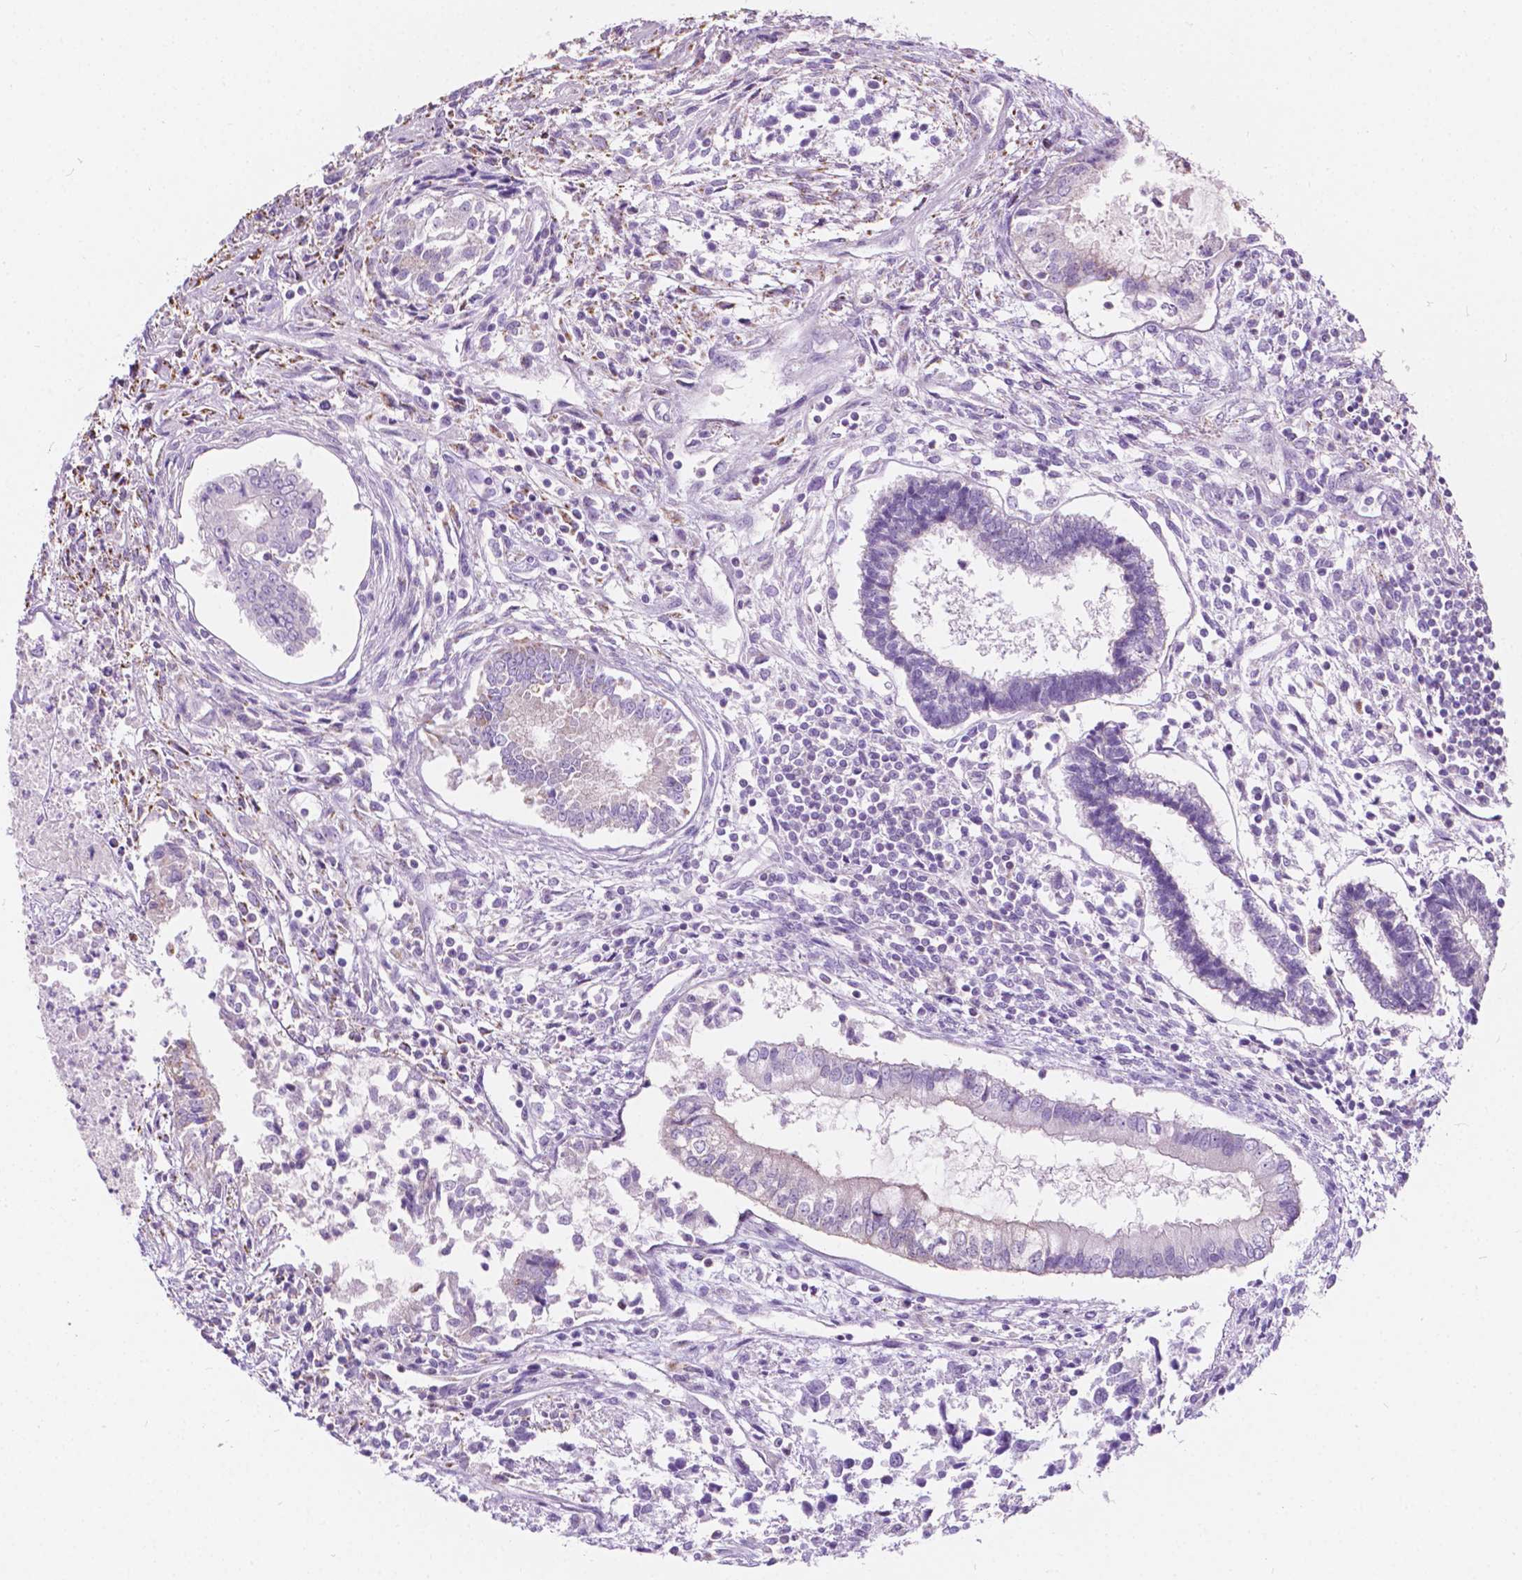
{"staining": {"intensity": "negative", "quantity": "none", "location": "none"}, "tissue": "testis cancer", "cell_type": "Tumor cells", "image_type": "cancer", "snomed": [{"axis": "morphology", "description": "Carcinoma, Embryonal, NOS"}, {"axis": "topography", "description": "Testis"}], "caption": "Testis embryonal carcinoma was stained to show a protein in brown. There is no significant staining in tumor cells. Brightfield microscopy of immunohistochemistry stained with DAB (3,3'-diaminobenzidine) (brown) and hematoxylin (blue), captured at high magnification.", "gene": "NOS1AP", "patient": {"sex": "male", "age": 37}}